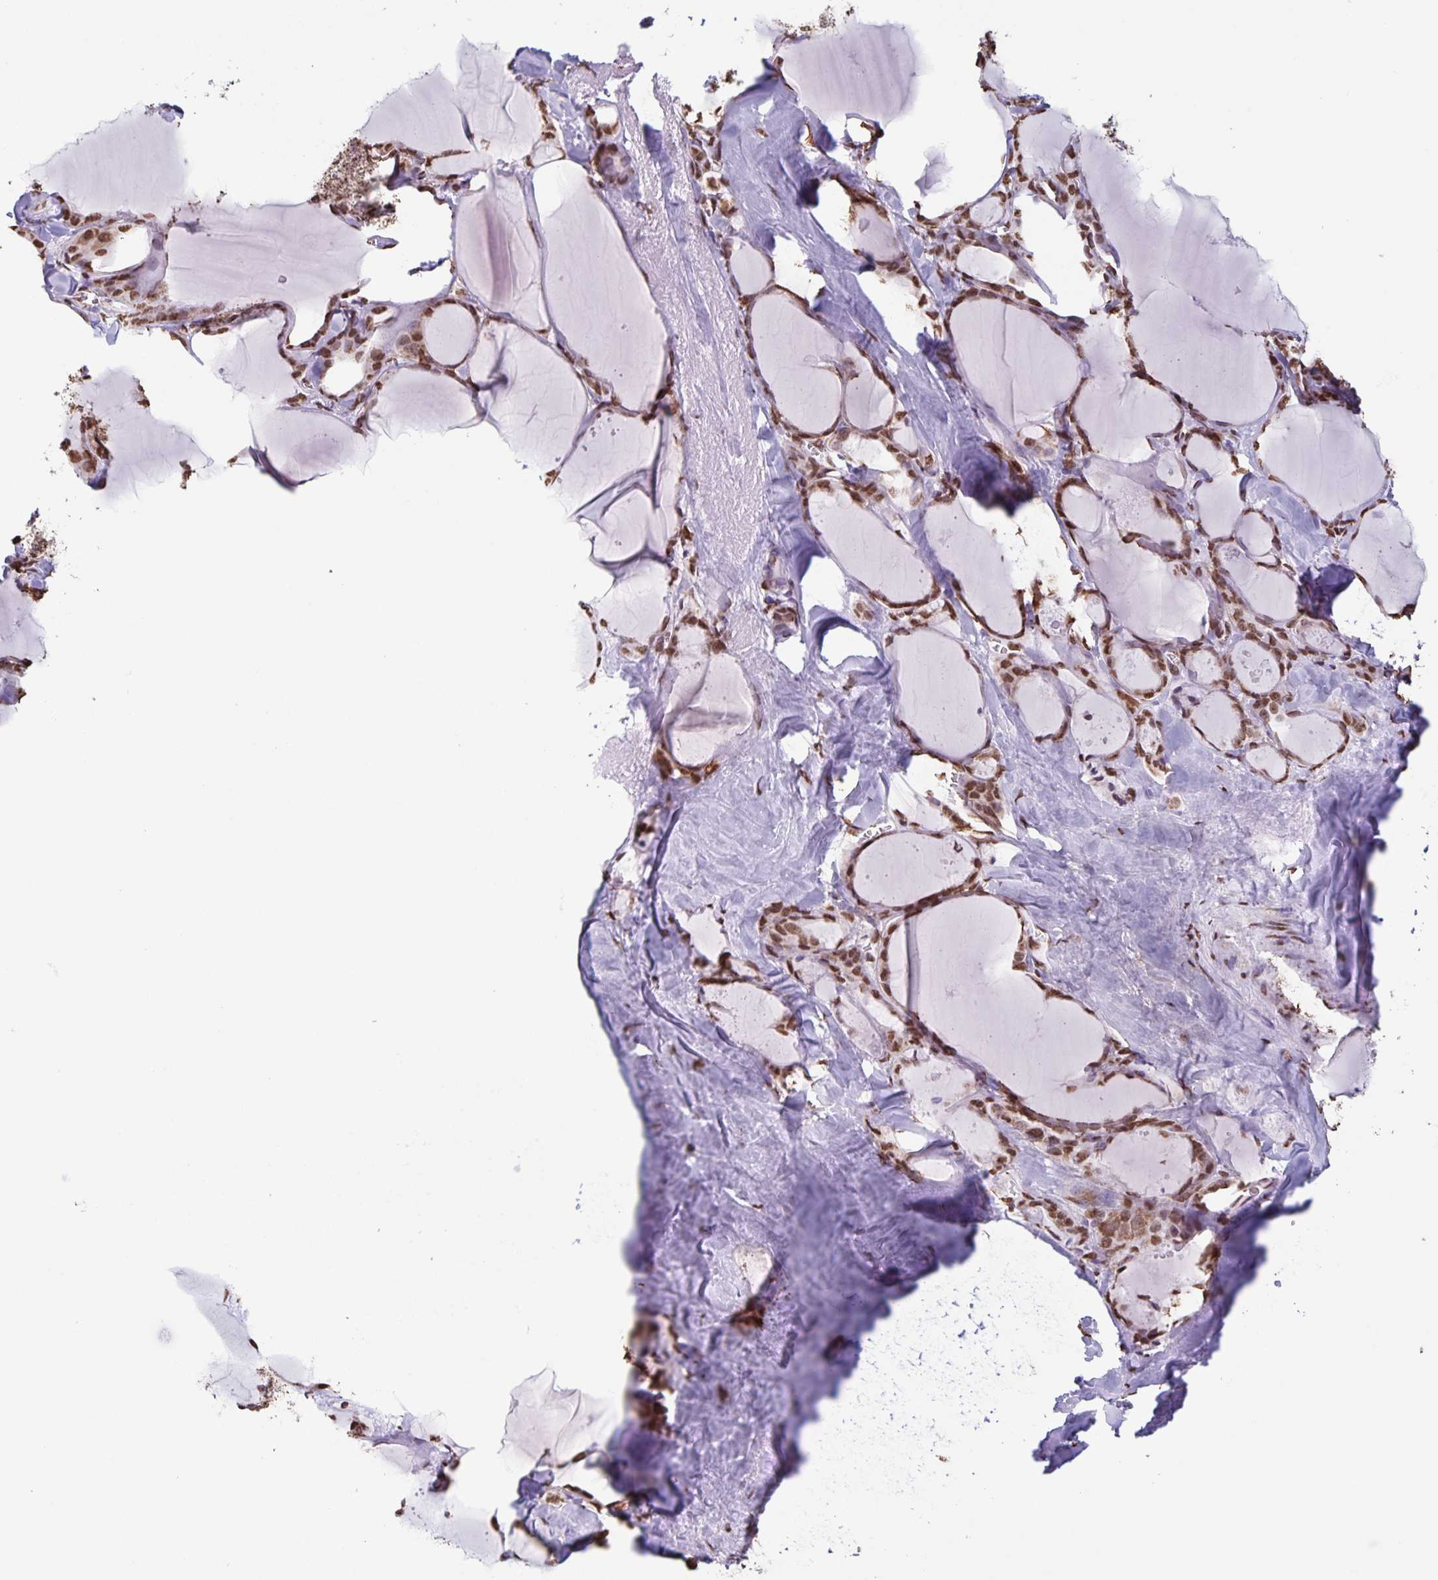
{"staining": {"intensity": "moderate", "quantity": ">75%", "location": "nuclear"}, "tissue": "thyroid cancer", "cell_type": "Tumor cells", "image_type": "cancer", "snomed": [{"axis": "morphology", "description": "Papillary adenocarcinoma, NOS"}, {"axis": "topography", "description": "Thyroid gland"}], "caption": "Immunohistochemistry (IHC) image of papillary adenocarcinoma (thyroid) stained for a protein (brown), which demonstrates medium levels of moderate nuclear staining in approximately >75% of tumor cells.", "gene": "DUT", "patient": {"sex": "male", "age": 30}}